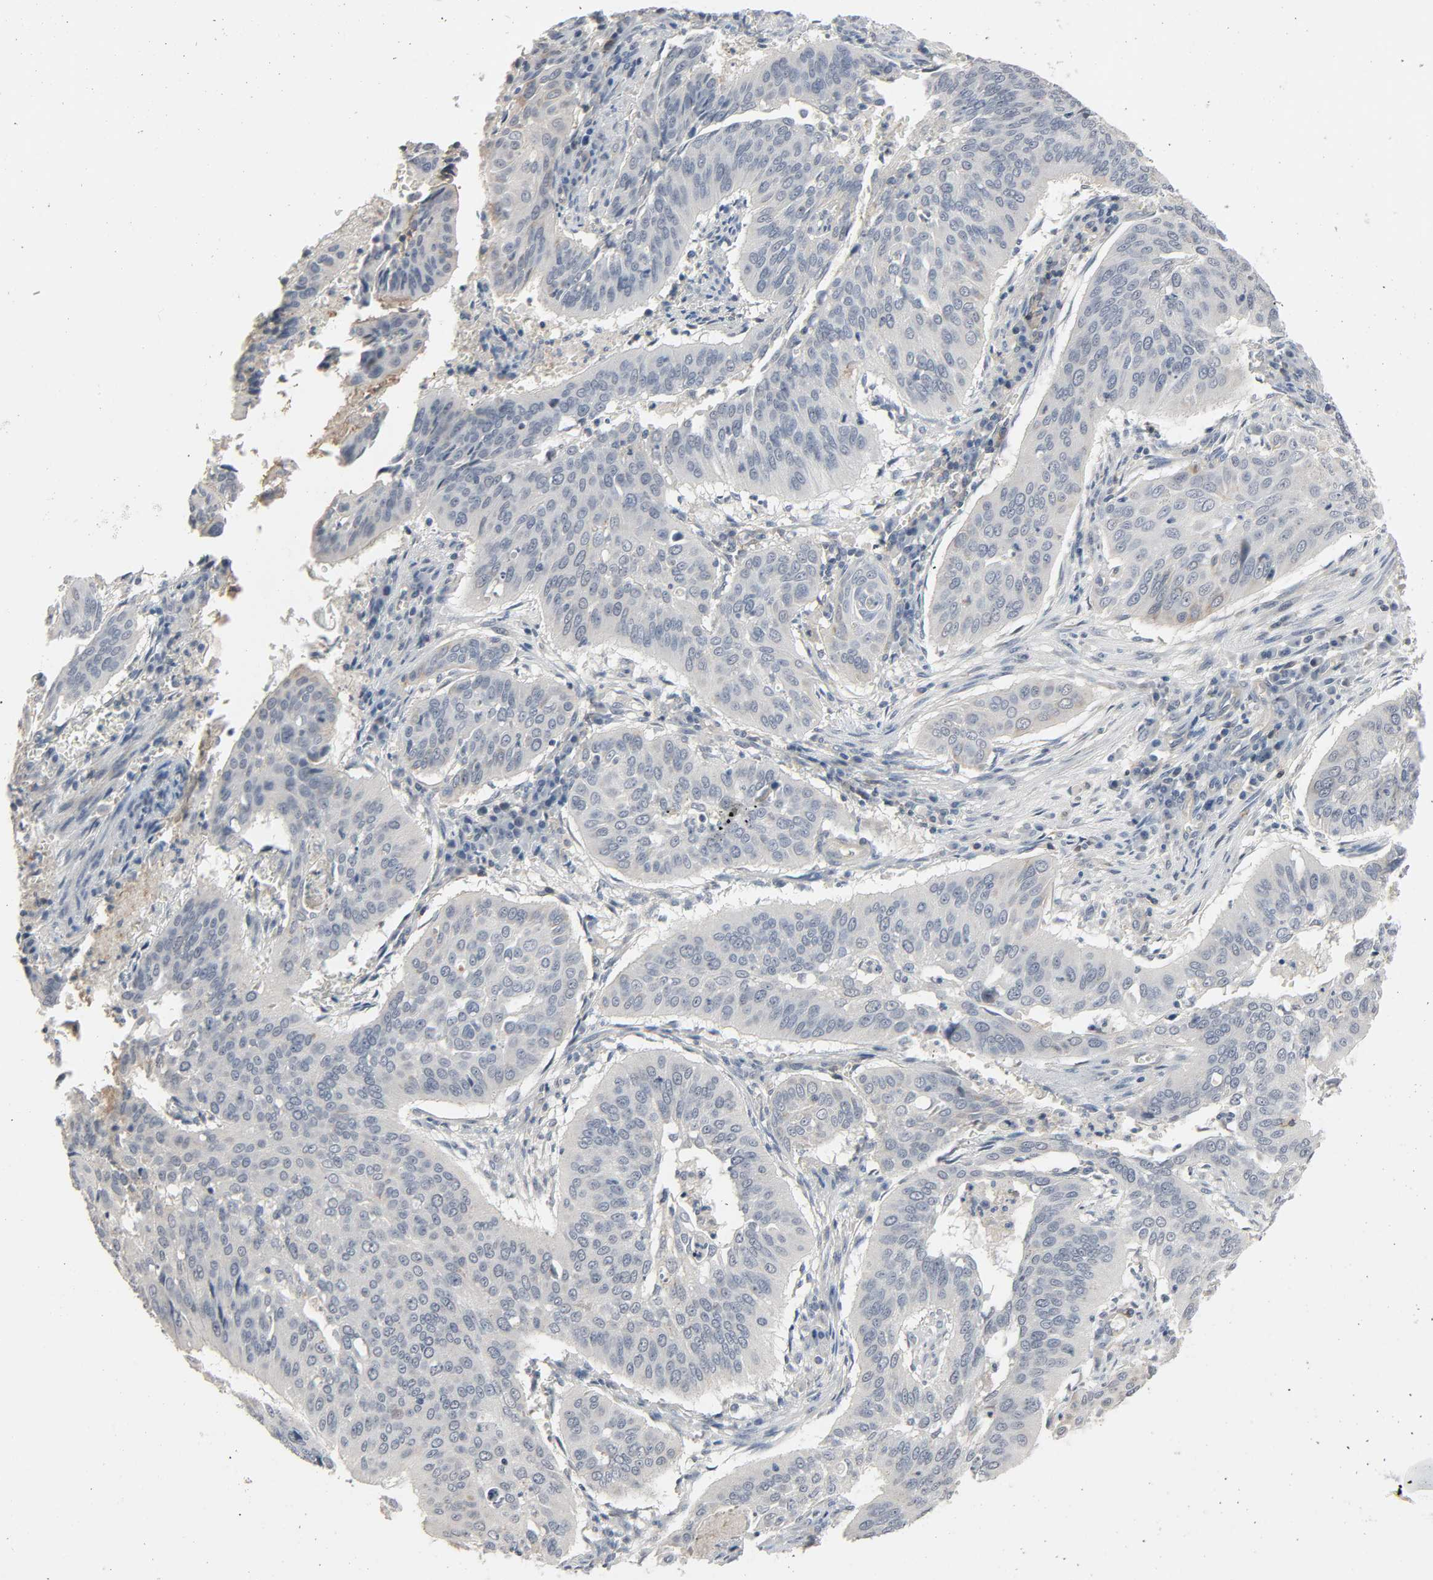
{"staining": {"intensity": "weak", "quantity": "<25%", "location": "cytoplasmic/membranous"}, "tissue": "cervical cancer", "cell_type": "Tumor cells", "image_type": "cancer", "snomed": [{"axis": "morphology", "description": "Squamous cell carcinoma, NOS"}, {"axis": "topography", "description": "Cervix"}], "caption": "An IHC histopathology image of cervical squamous cell carcinoma is shown. There is no staining in tumor cells of cervical squamous cell carcinoma.", "gene": "CD4", "patient": {"sex": "female", "age": 39}}